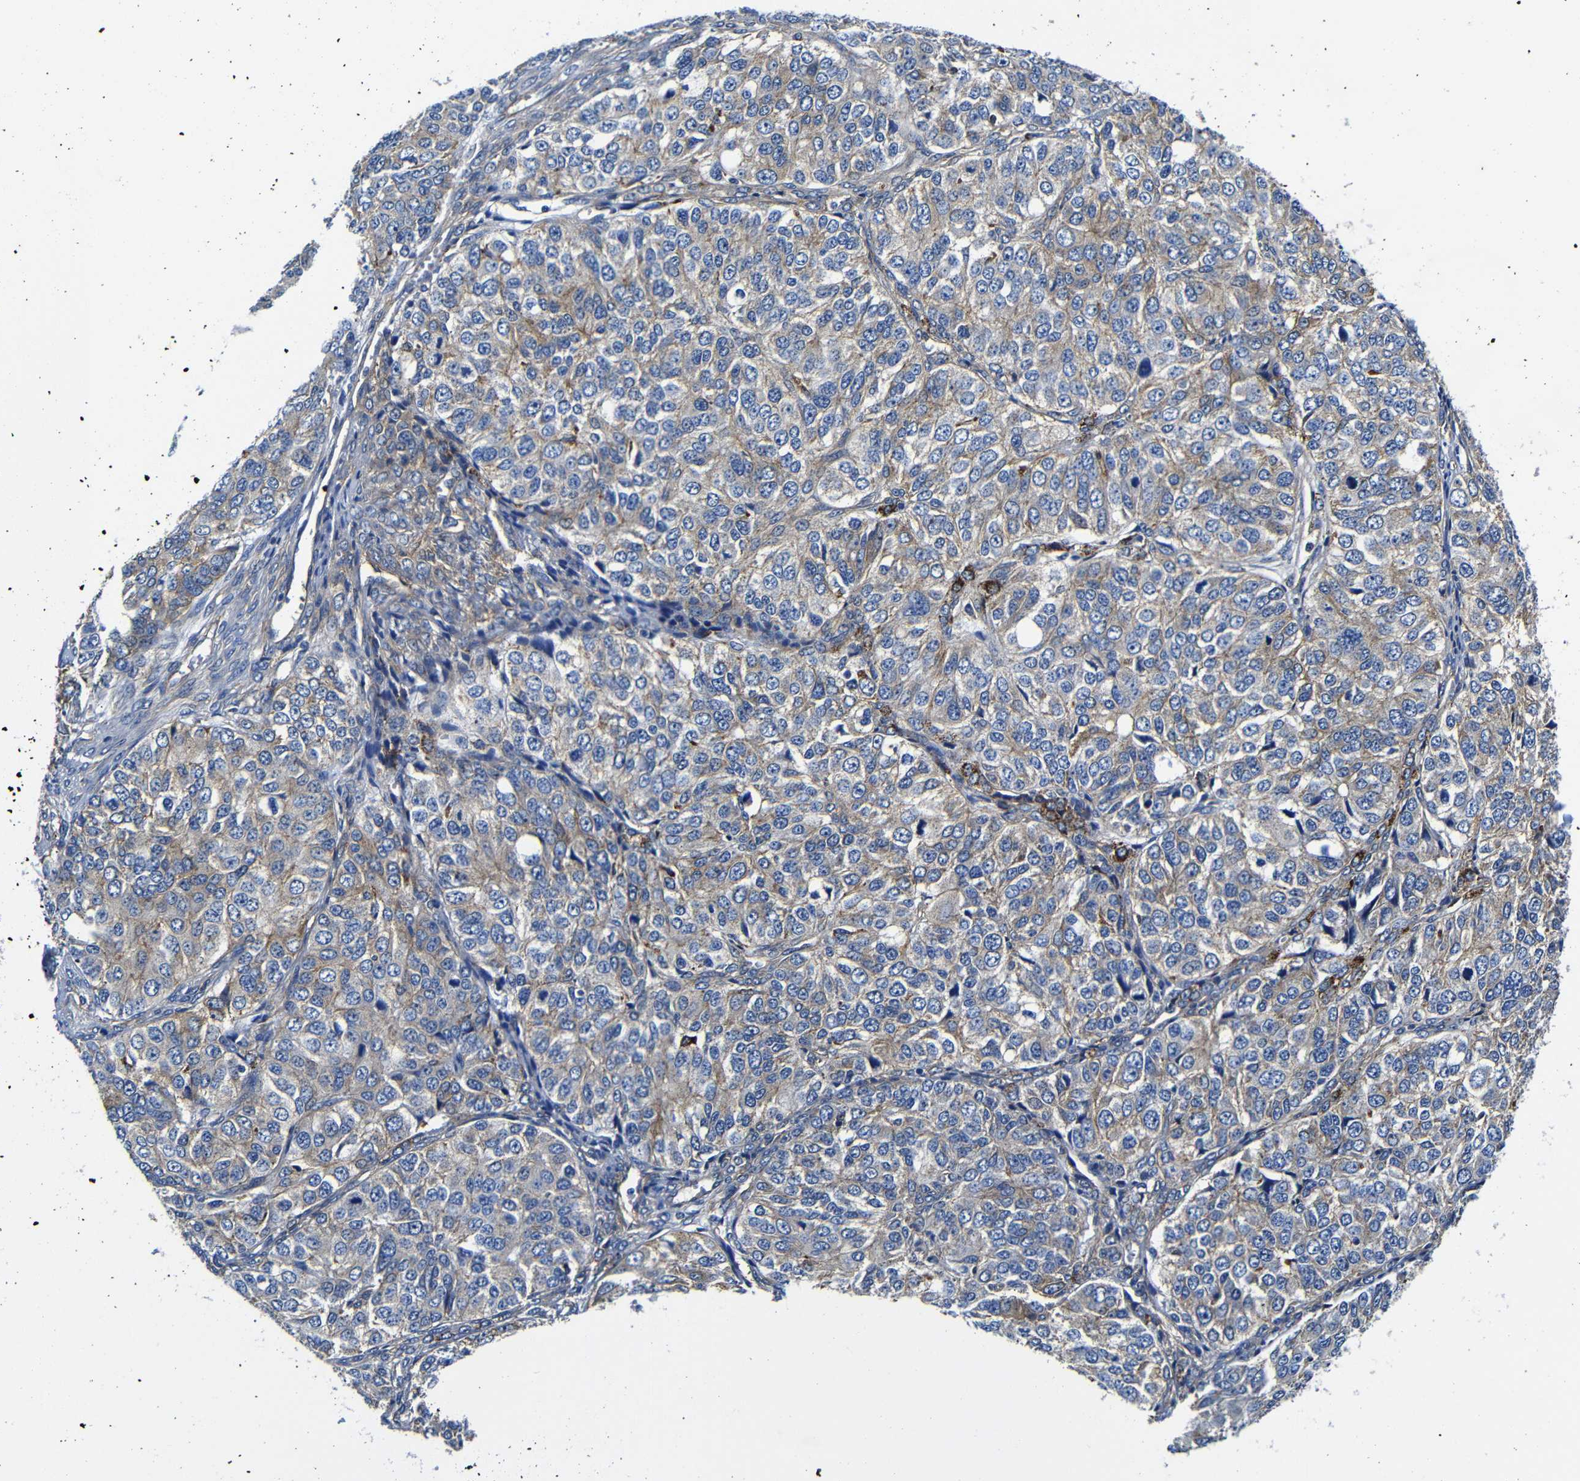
{"staining": {"intensity": "moderate", "quantity": "25%-75%", "location": "cytoplasmic/membranous"}, "tissue": "ovarian cancer", "cell_type": "Tumor cells", "image_type": "cancer", "snomed": [{"axis": "morphology", "description": "Carcinoma, endometroid"}, {"axis": "topography", "description": "Ovary"}], "caption": "Protein expression analysis of human ovarian endometroid carcinoma reveals moderate cytoplasmic/membranous expression in approximately 25%-75% of tumor cells. Immunohistochemistry (ihc) stains the protein of interest in brown and the nuclei are stained blue.", "gene": "GIMAP2", "patient": {"sex": "female", "age": 51}}